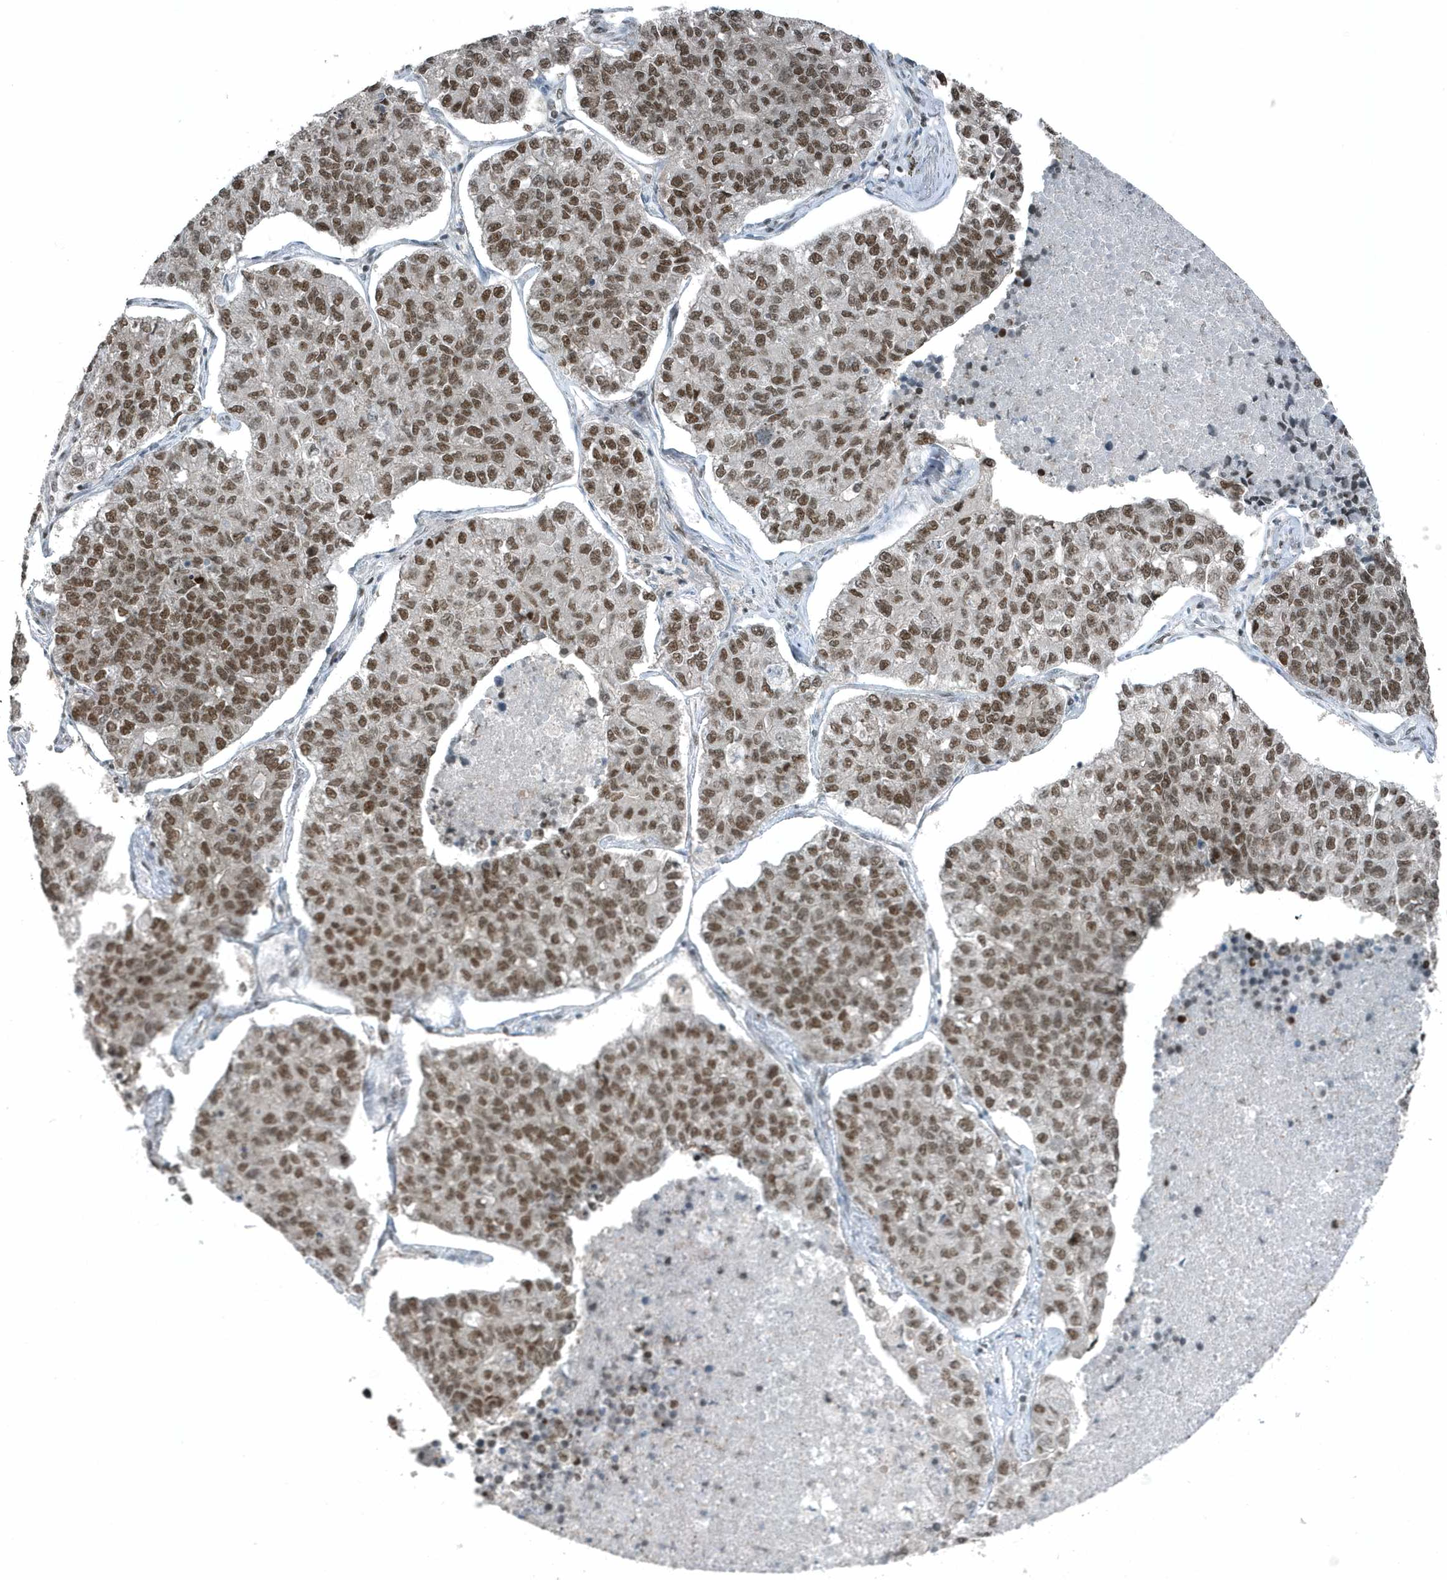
{"staining": {"intensity": "moderate", "quantity": ">75%", "location": "nuclear"}, "tissue": "lung cancer", "cell_type": "Tumor cells", "image_type": "cancer", "snomed": [{"axis": "morphology", "description": "Adenocarcinoma, NOS"}, {"axis": "topography", "description": "Lung"}], "caption": "Immunohistochemistry (DAB) staining of human lung adenocarcinoma exhibits moderate nuclear protein staining in approximately >75% of tumor cells.", "gene": "YTHDC1", "patient": {"sex": "male", "age": 49}}